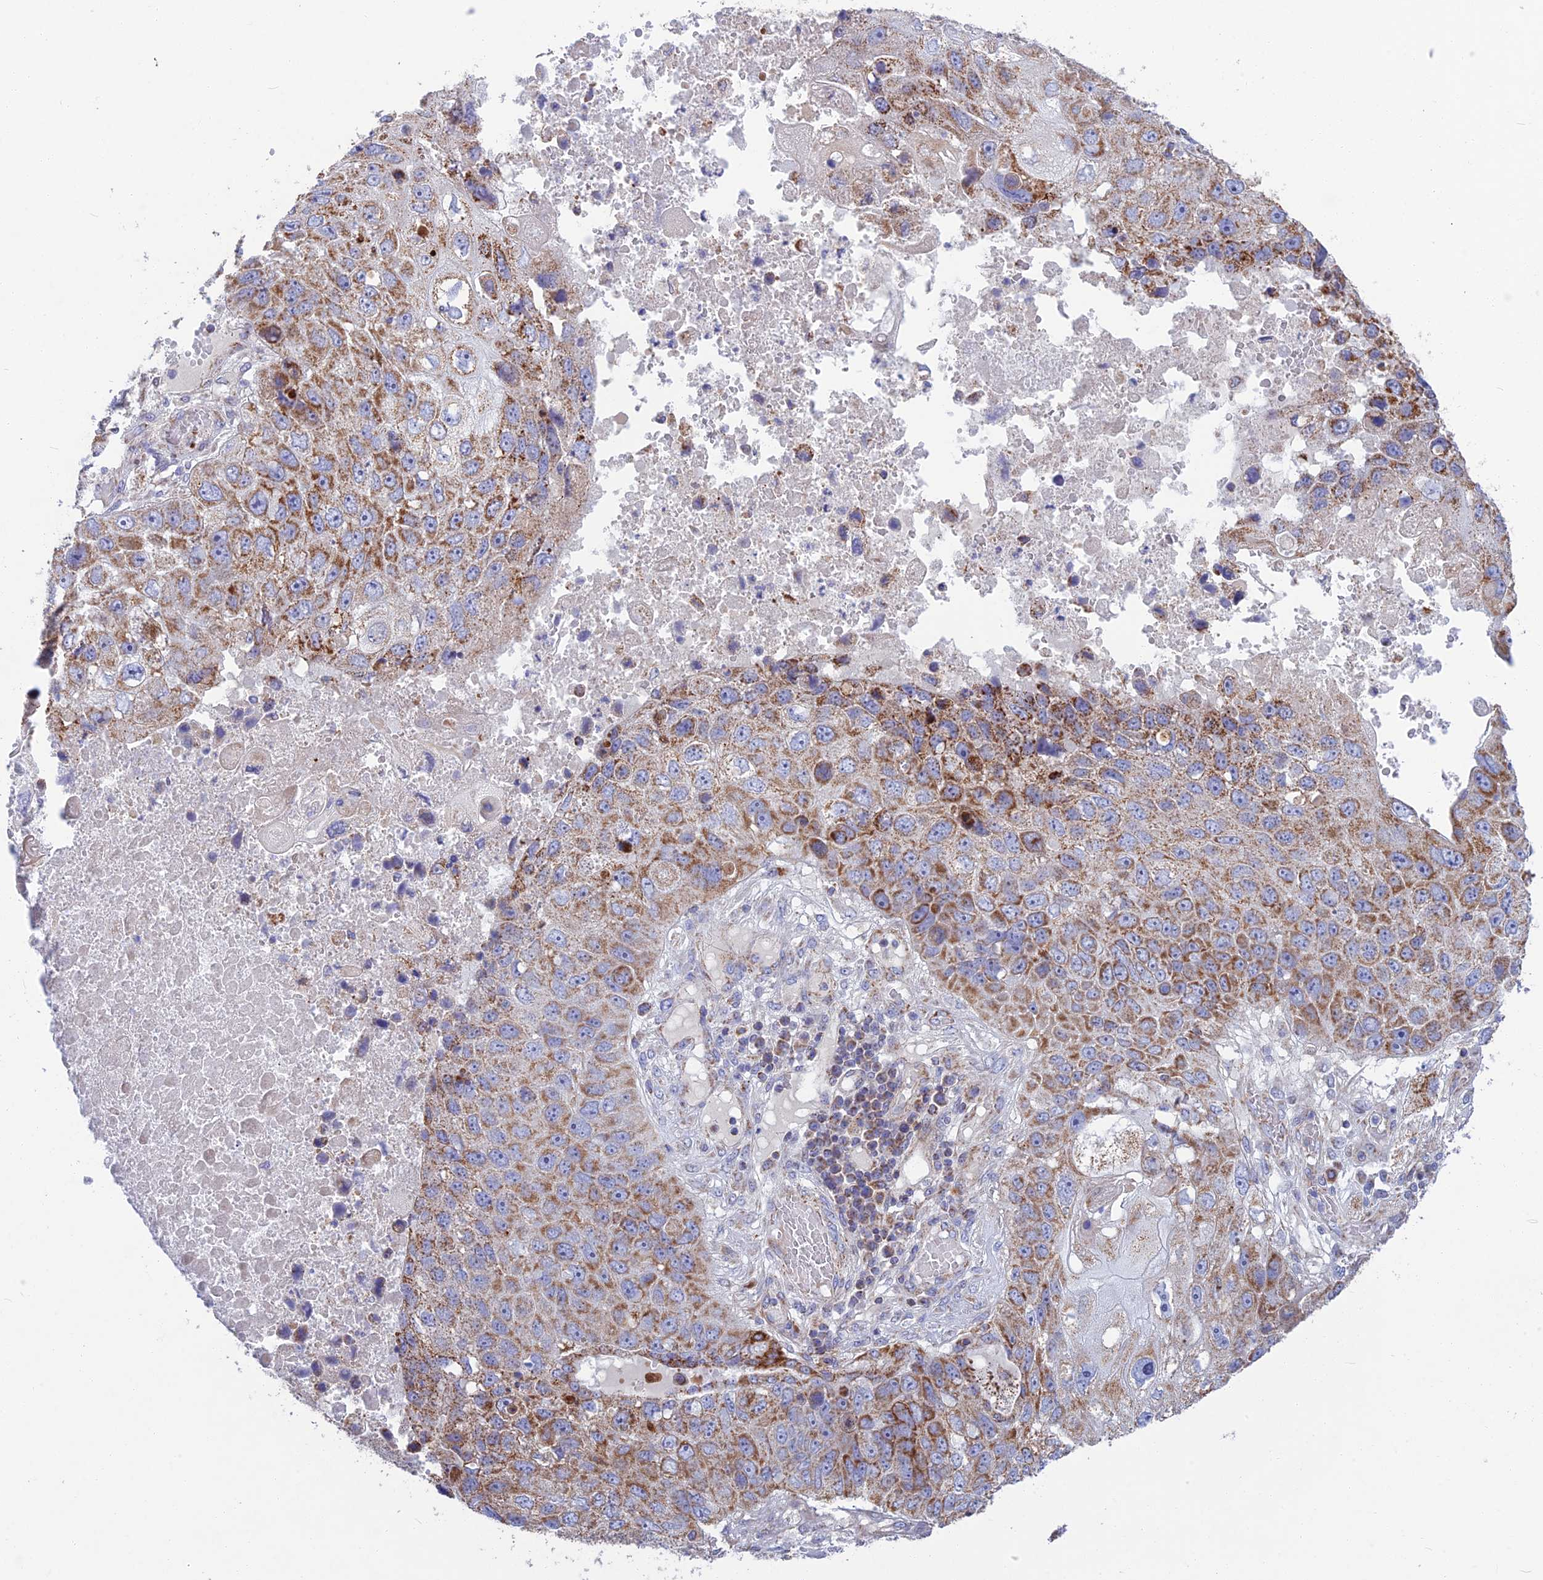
{"staining": {"intensity": "moderate", "quantity": ">75%", "location": "cytoplasmic/membranous"}, "tissue": "lung cancer", "cell_type": "Tumor cells", "image_type": "cancer", "snomed": [{"axis": "morphology", "description": "Squamous cell carcinoma, NOS"}, {"axis": "topography", "description": "Lung"}], "caption": "Lung squamous cell carcinoma stained with a protein marker demonstrates moderate staining in tumor cells.", "gene": "CS", "patient": {"sex": "male", "age": 61}}